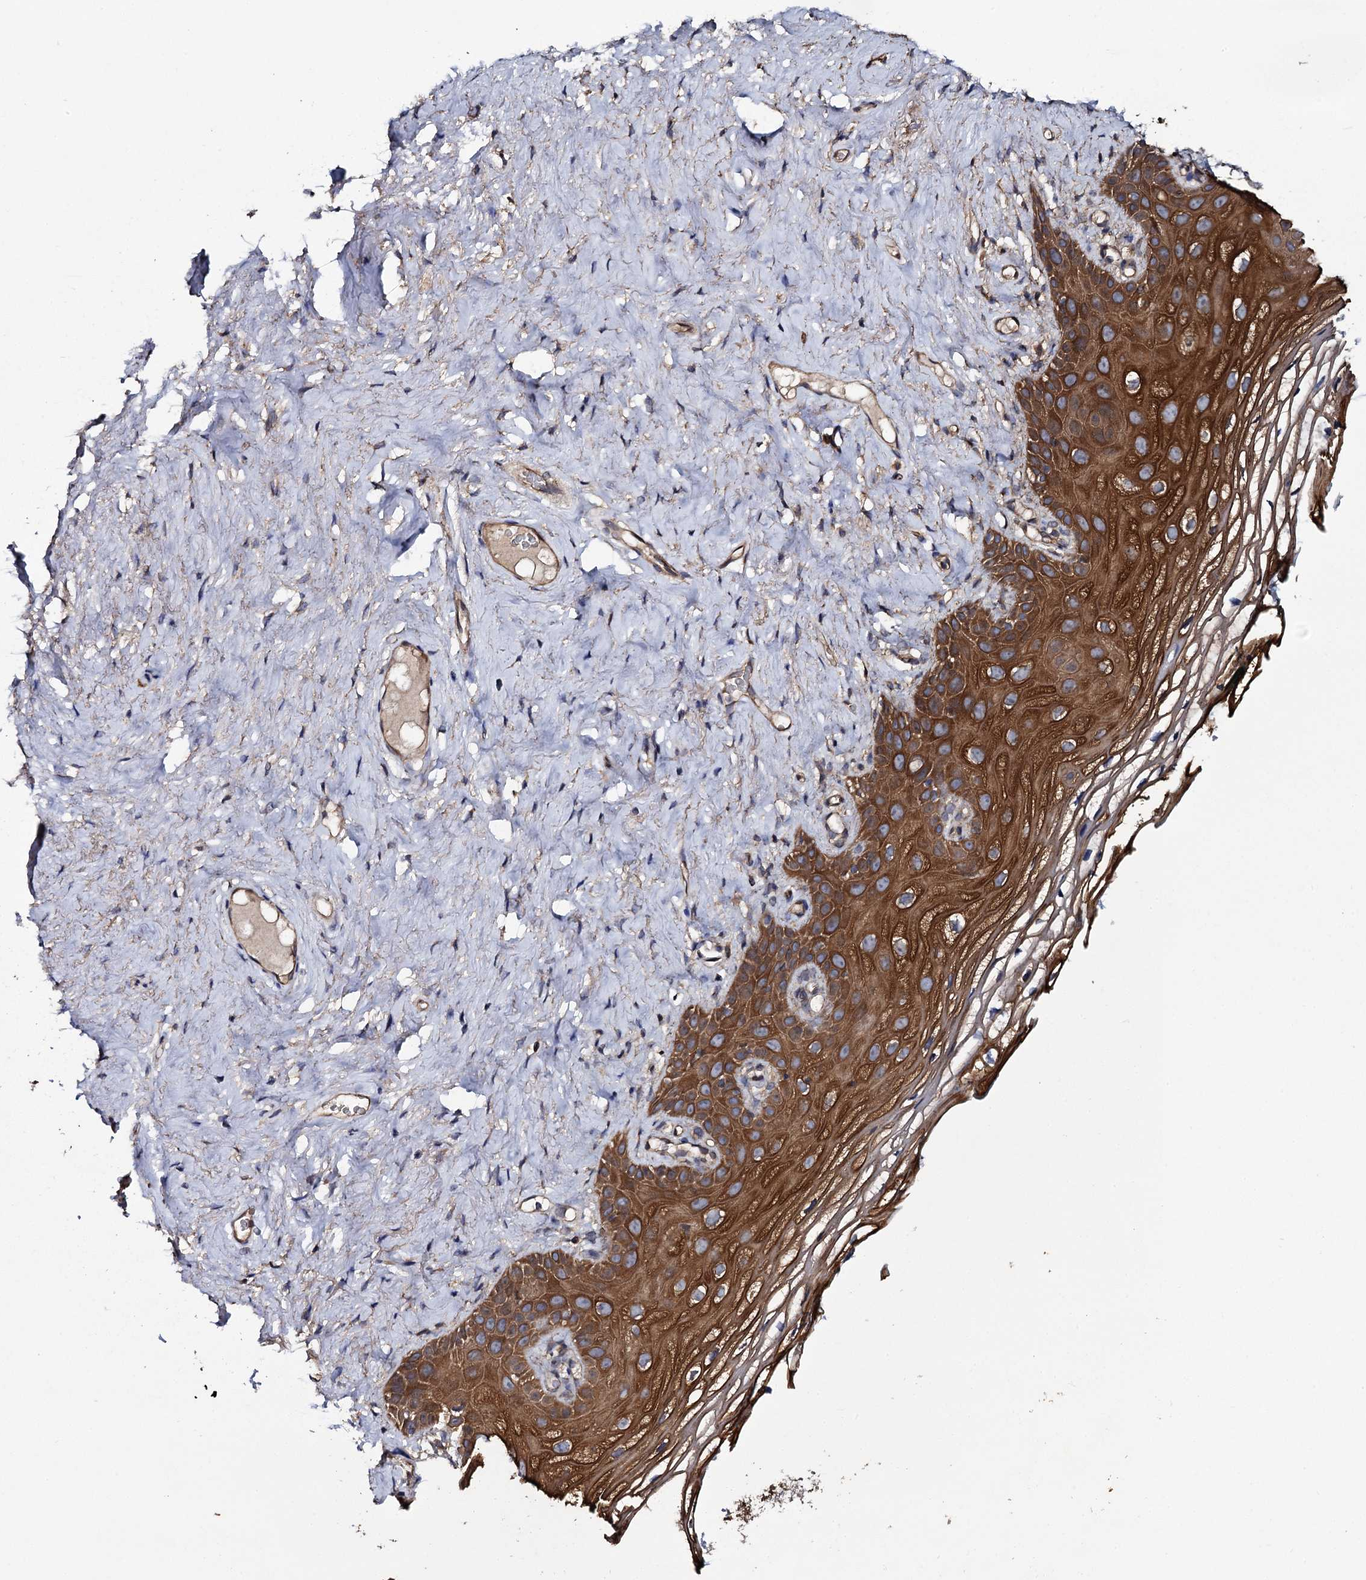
{"staining": {"intensity": "strong", "quantity": ">75%", "location": "cytoplasmic/membranous"}, "tissue": "vagina", "cell_type": "Squamous epithelial cells", "image_type": "normal", "snomed": [{"axis": "morphology", "description": "Normal tissue, NOS"}, {"axis": "topography", "description": "Vagina"}], "caption": "Immunohistochemical staining of benign human vagina reveals >75% levels of strong cytoplasmic/membranous protein positivity in about >75% of squamous epithelial cells. (DAB = brown stain, brightfield microscopy at high magnification).", "gene": "TTC23", "patient": {"sex": "female", "age": 68}}